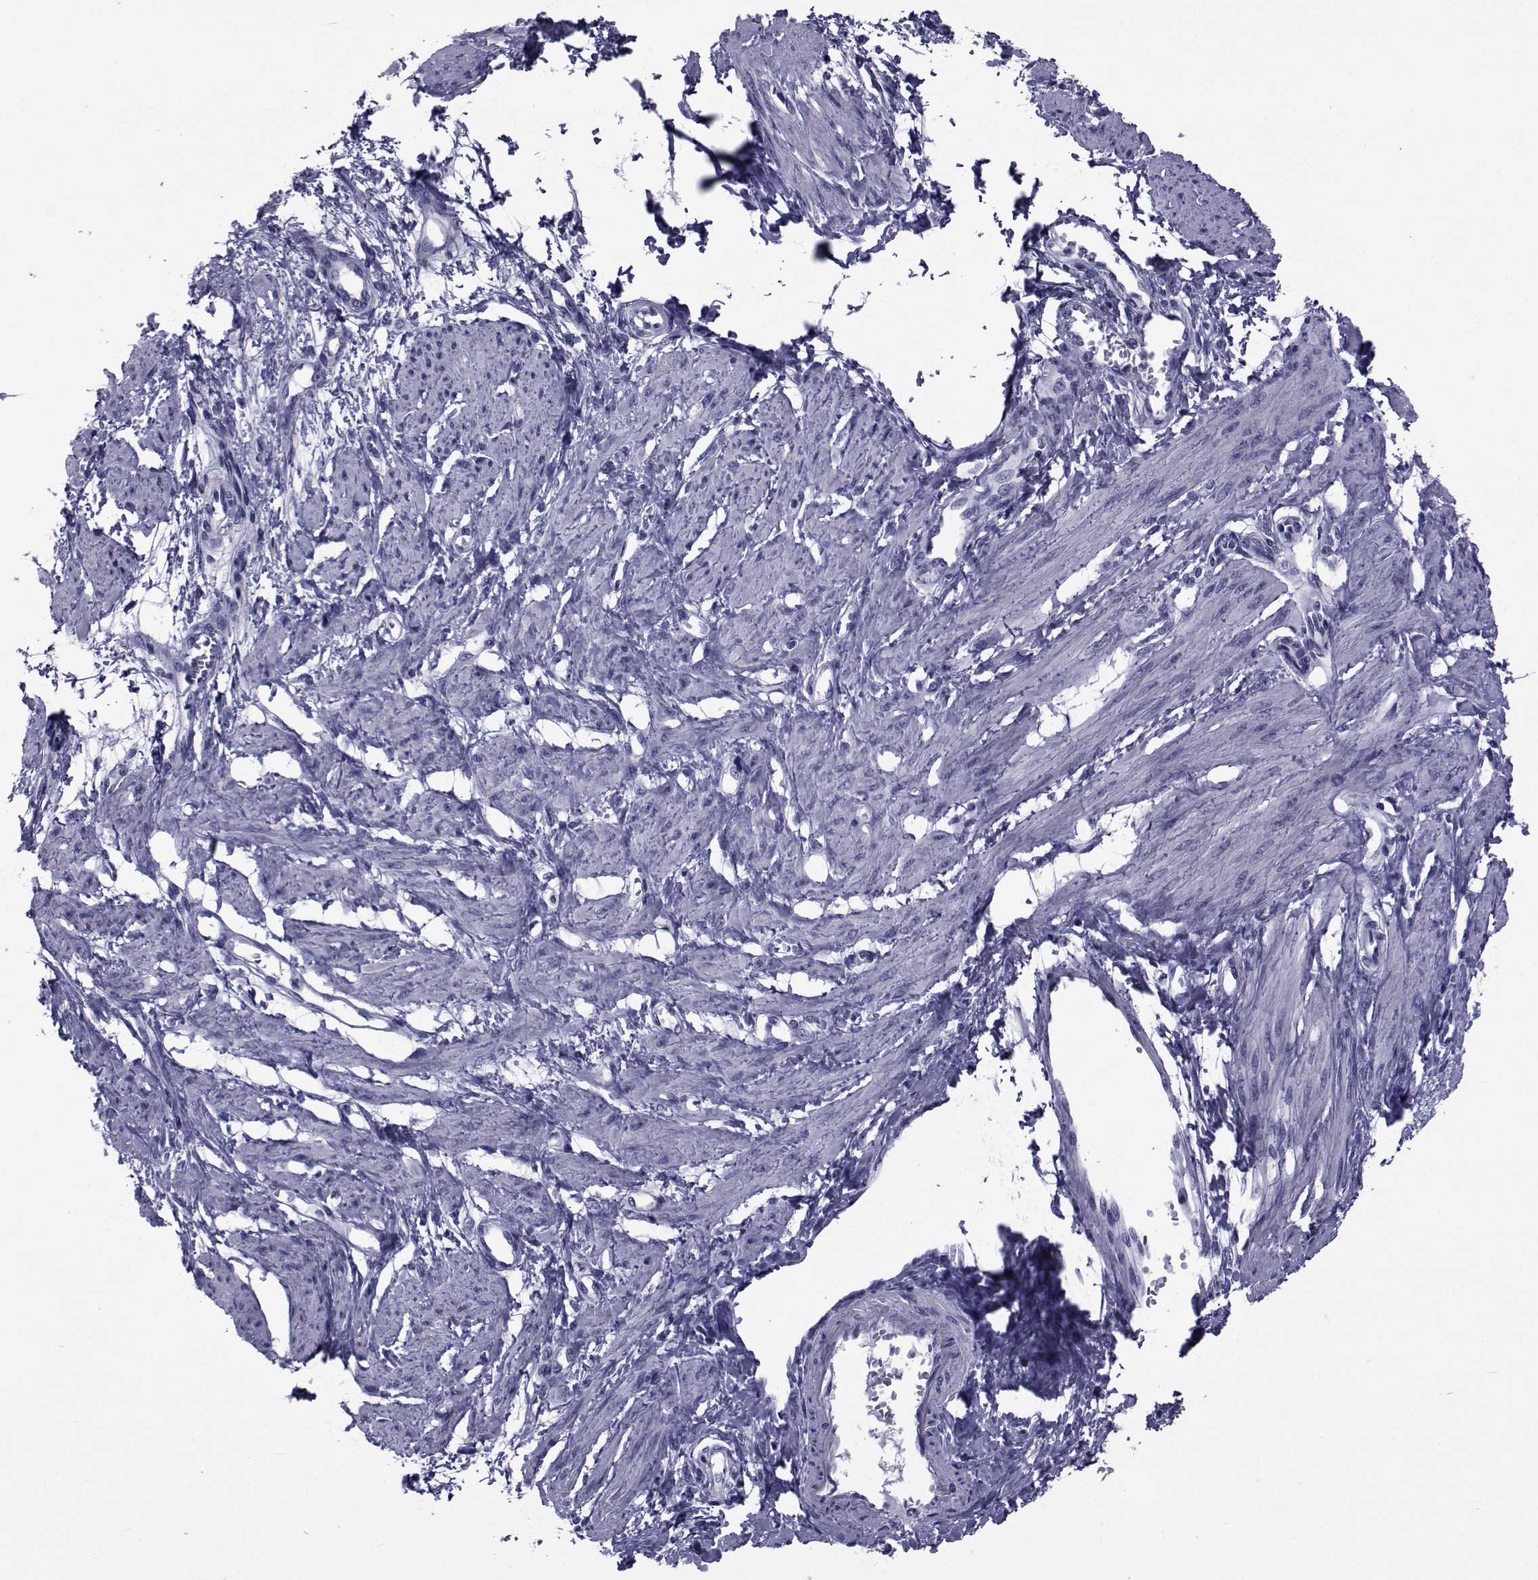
{"staining": {"intensity": "negative", "quantity": "none", "location": "none"}, "tissue": "smooth muscle", "cell_type": "Smooth muscle cells", "image_type": "normal", "snomed": [{"axis": "morphology", "description": "Normal tissue, NOS"}, {"axis": "topography", "description": "Smooth muscle"}, {"axis": "topography", "description": "Uterus"}], "caption": "DAB (3,3'-diaminobenzidine) immunohistochemical staining of unremarkable smooth muscle shows no significant positivity in smooth muscle cells.", "gene": "GKAP1", "patient": {"sex": "female", "age": 39}}